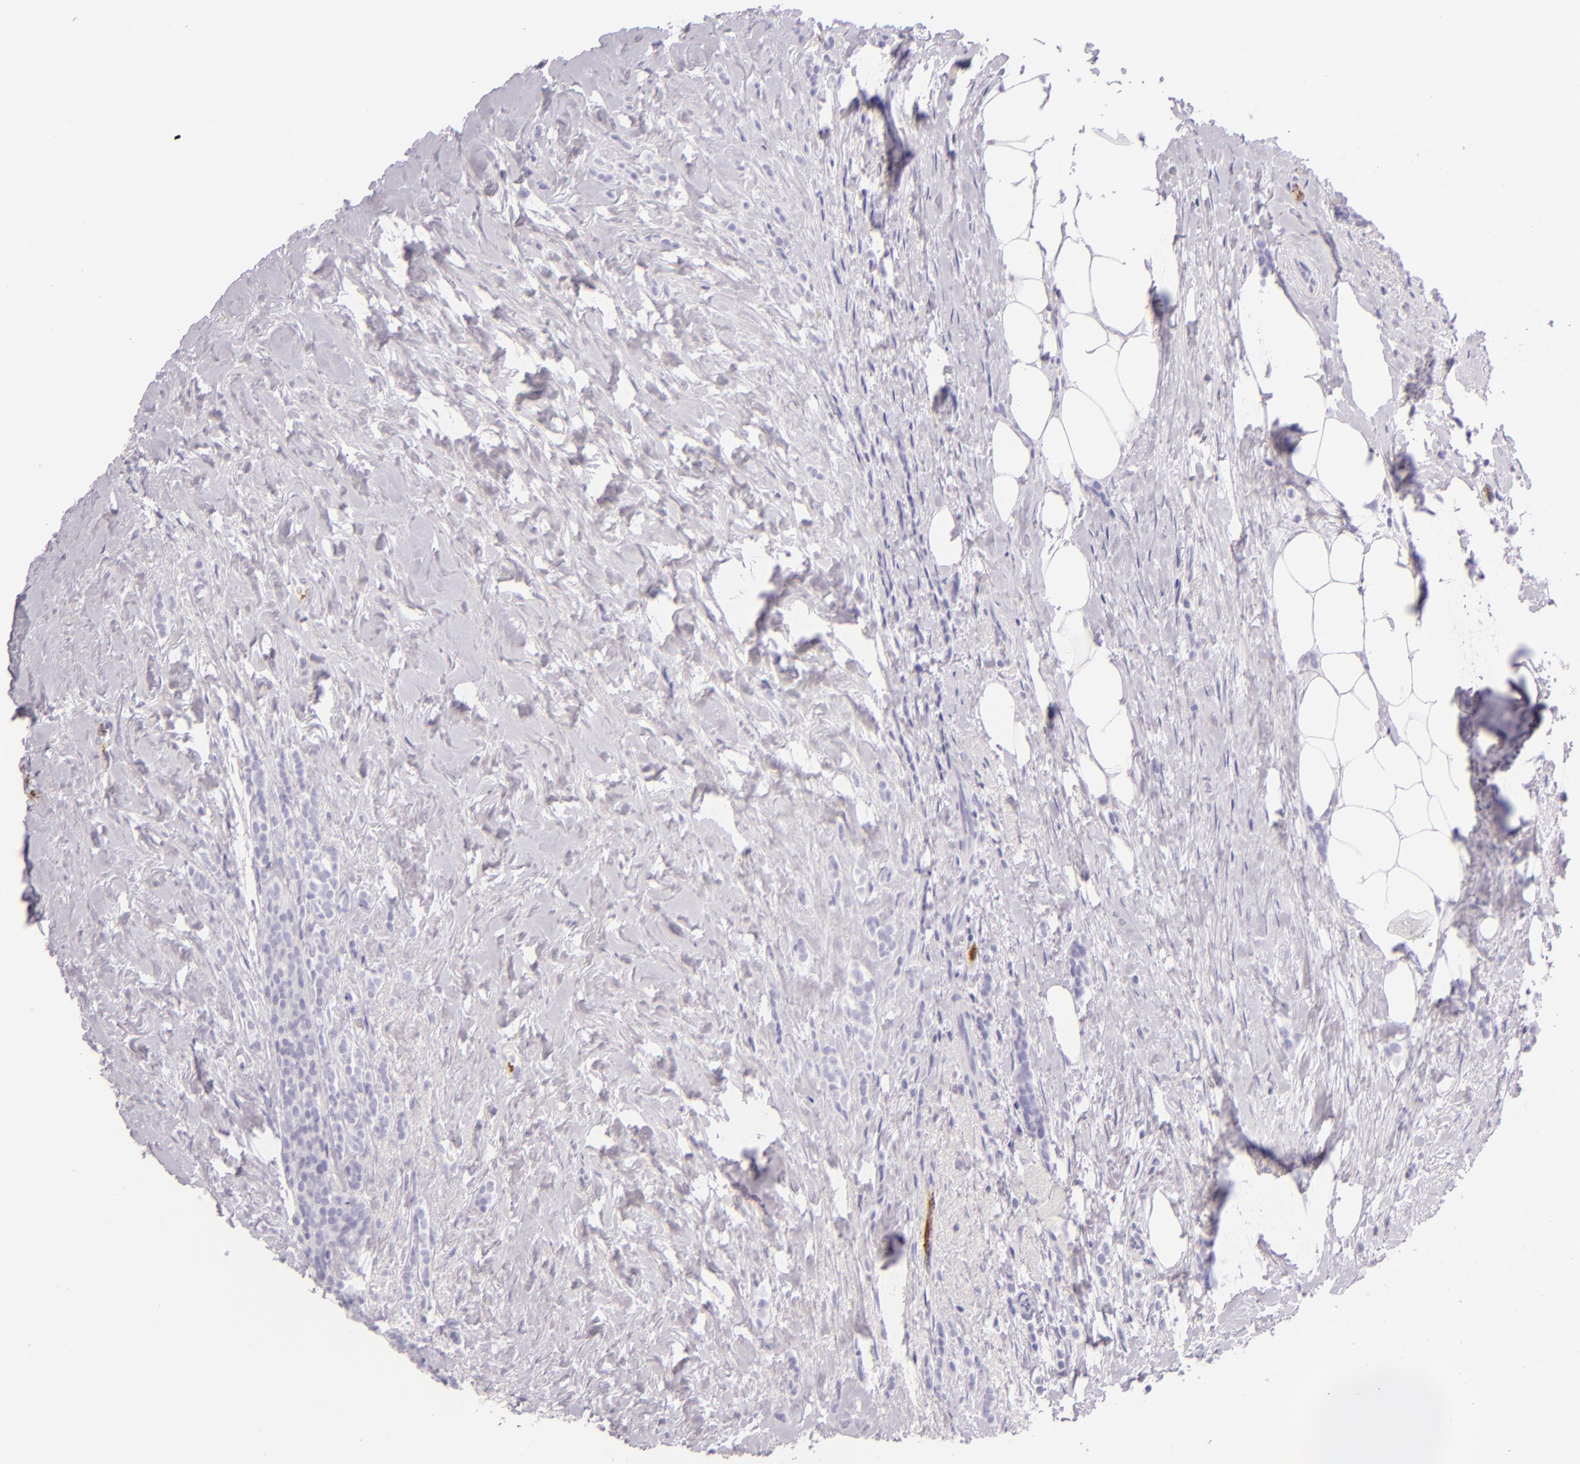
{"staining": {"intensity": "negative", "quantity": "none", "location": "none"}, "tissue": "breast cancer", "cell_type": "Tumor cells", "image_type": "cancer", "snomed": [{"axis": "morphology", "description": "Lobular carcinoma"}, {"axis": "topography", "description": "Breast"}], "caption": "Protein analysis of breast cancer demonstrates no significant expression in tumor cells.", "gene": "SELP", "patient": {"sex": "female", "age": 56}}